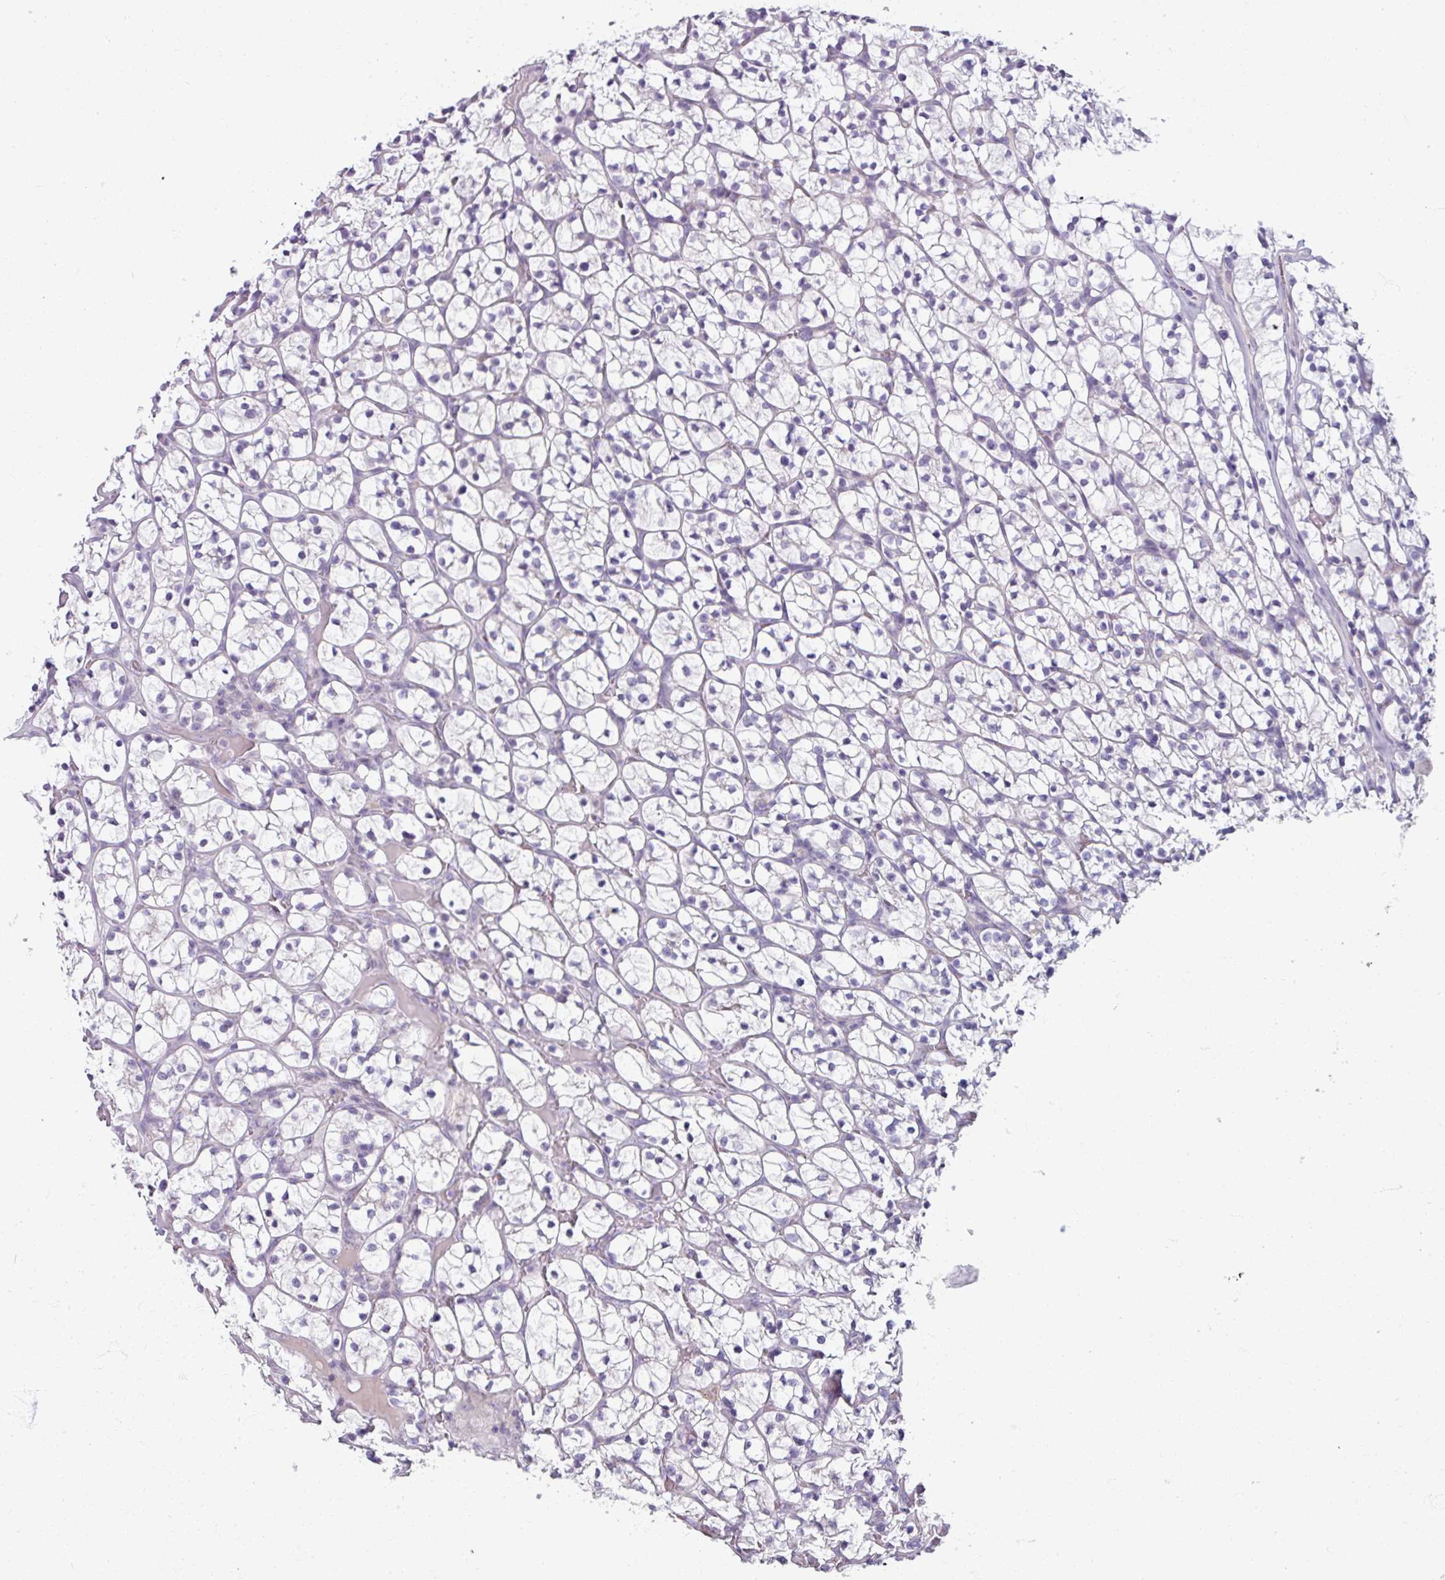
{"staining": {"intensity": "negative", "quantity": "none", "location": "none"}, "tissue": "renal cancer", "cell_type": "Tumor cells", "image_type": "cancer", "snomed": [{"axis": "morphology", "description": "Adenocarcinoma, NOS"}, {"axis": "topography", "description": "Kidney"}], "caption": "IHC of human renal adenocarcinoma exhibits no expression in tumor cells. (DAB immunohistochemistry (IHC) with hematoxylin counter stain).", "gene": "SMIM11", "patient": {"sex": "female", "age": 64}}